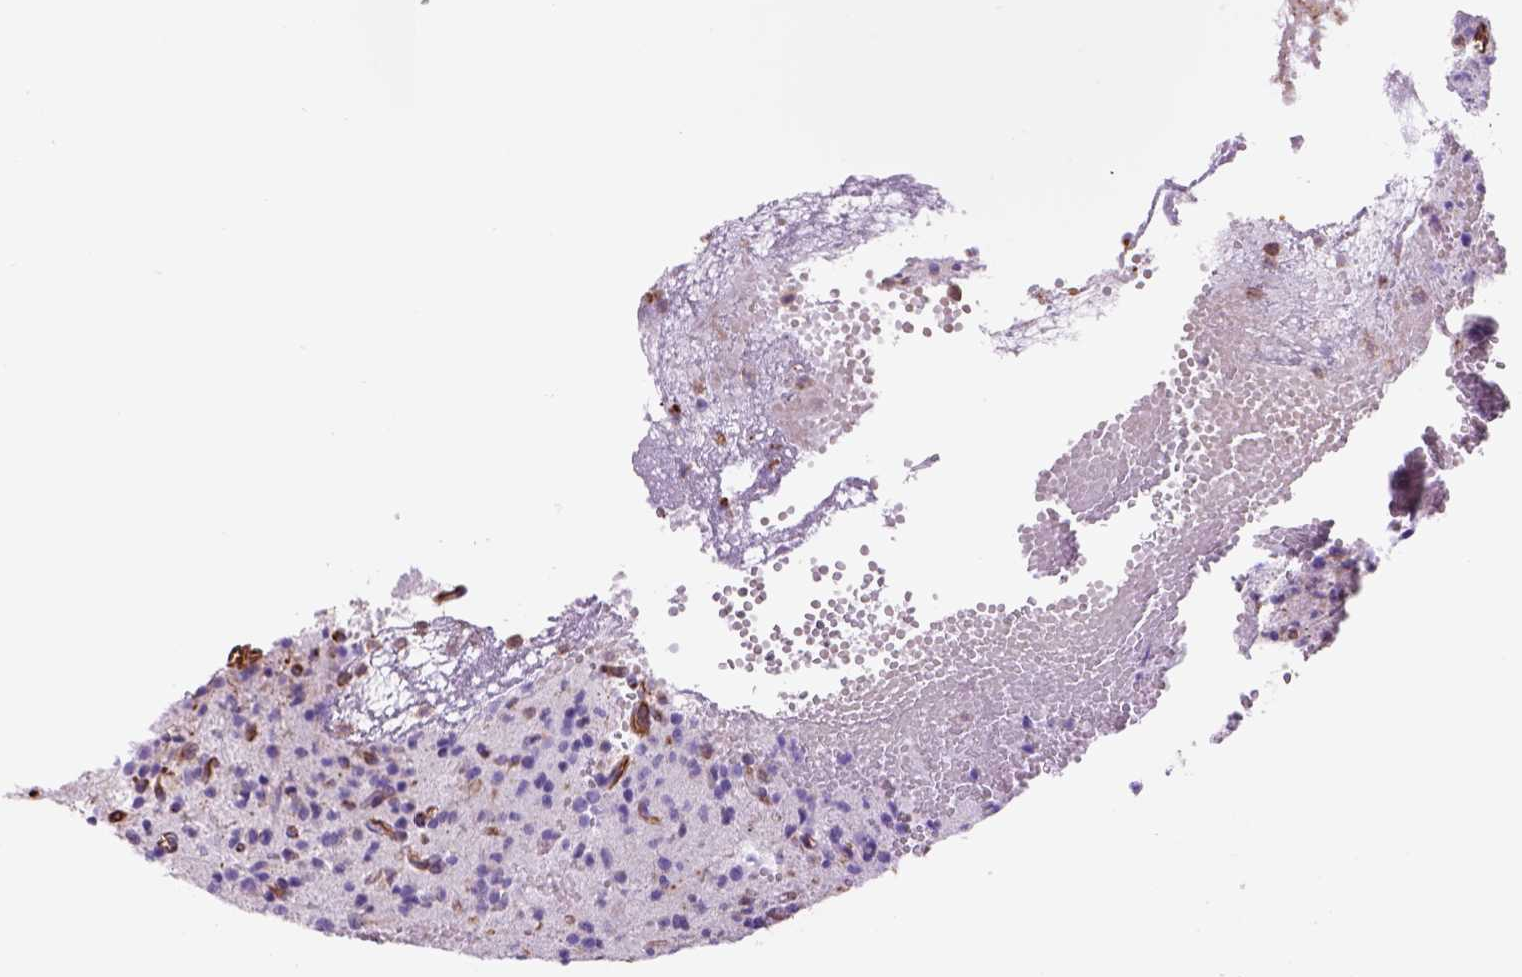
{"staining": {"intensity": "negative", "quantity": "none", "location": "none"}, "tissue": "glioma", "cell_type": "Tumor cells", "image_type": "cancer", "snomed": [{"axis": "morphology", "description": "Glioma, malignant, Low grade"}, {"axis": "topography", "description": "Brain"}], "caption": "Immunohistochemistry micrograph of neoplastic tissue: glioma stained with DAB shows no significant protein positivity in tumor cells. (DAB (3,3'-diaminobenzidine) immunohistochemistry (IHC) visualized using brightfield microscopy, high magnification).", "gene": "ZZZ3", "patient": {"sex": "male", "age": 64}}